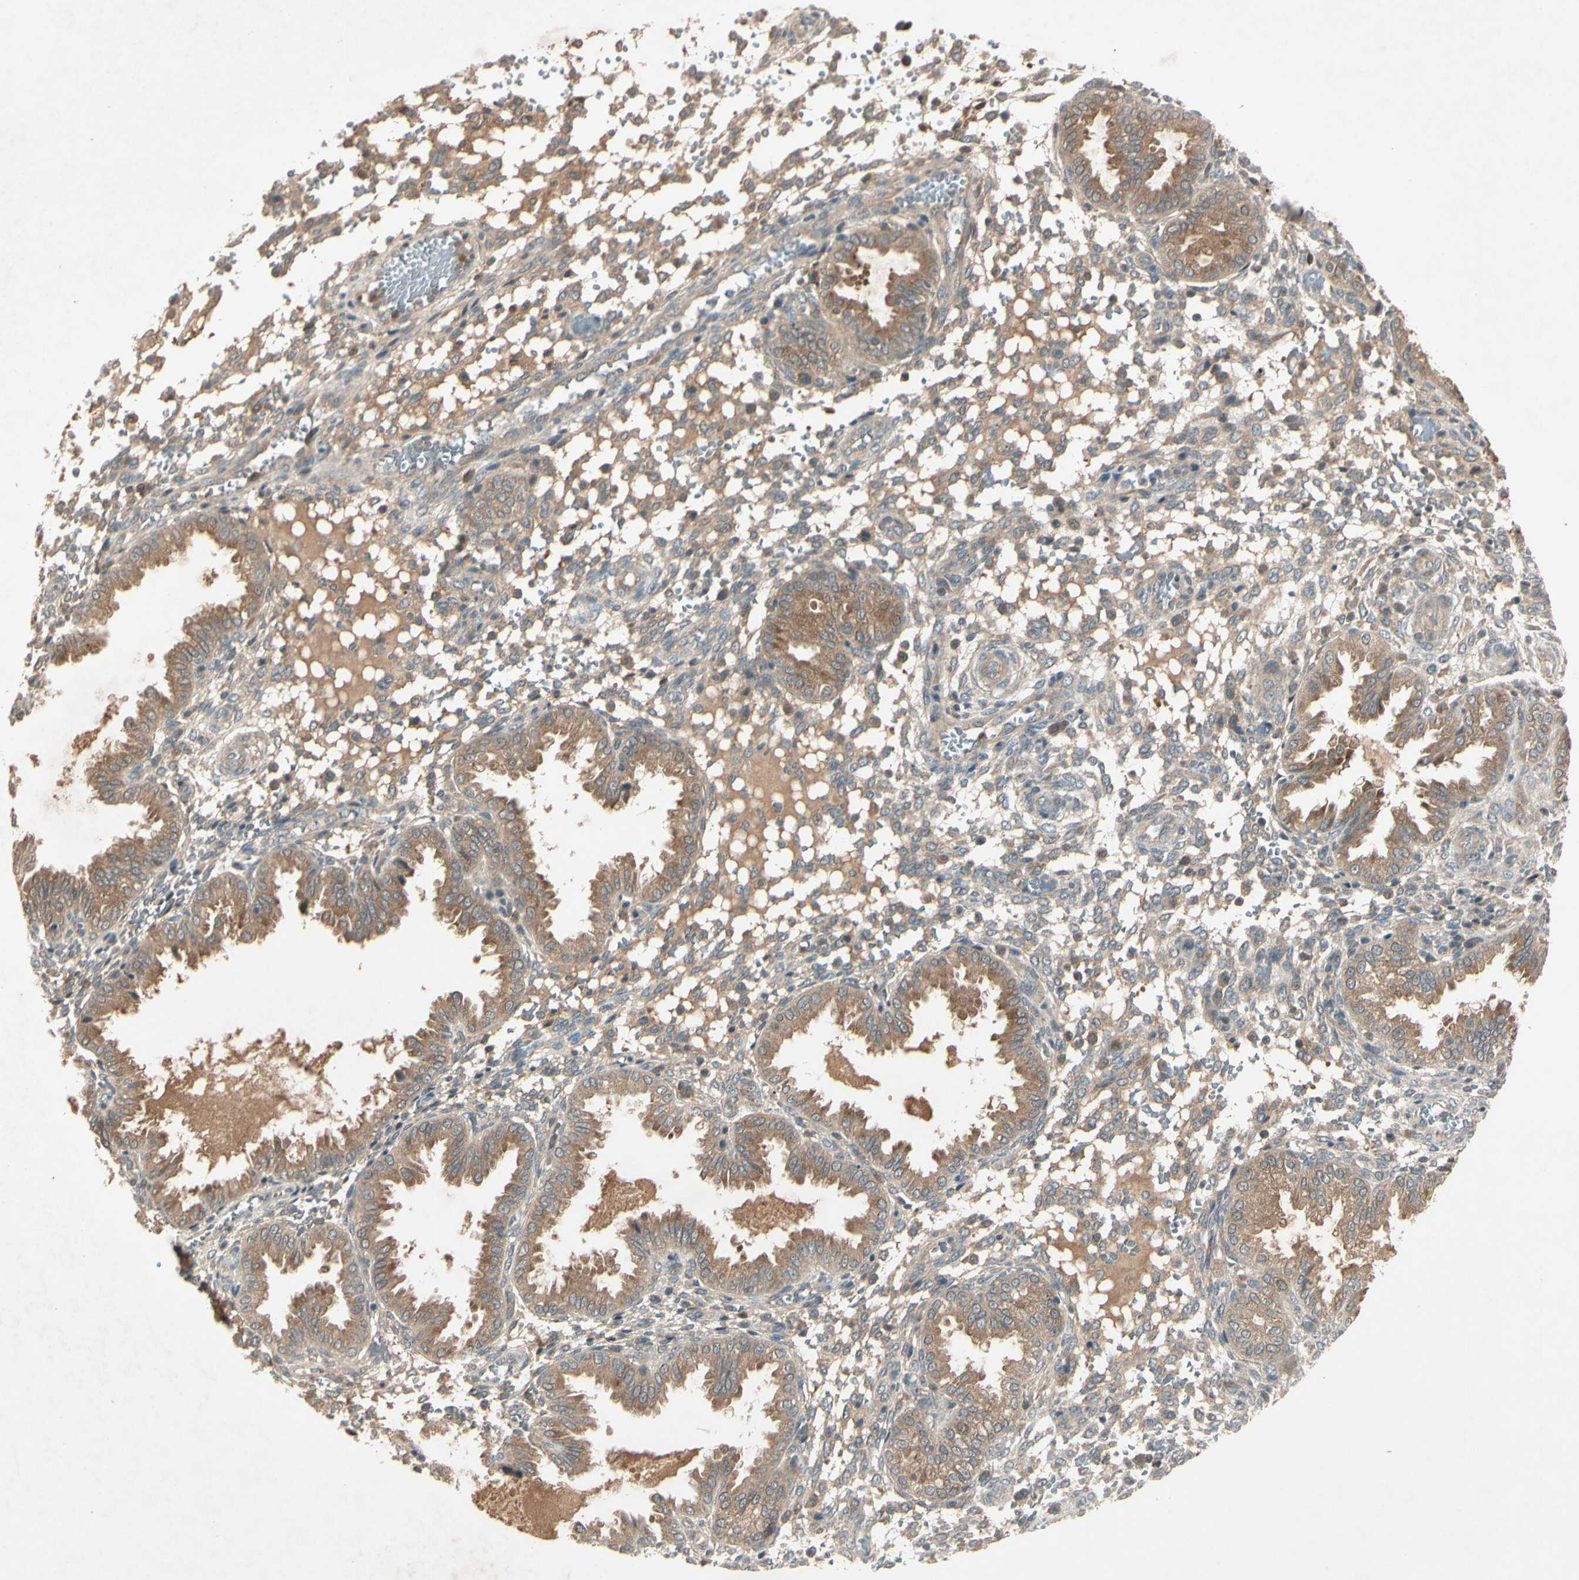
{"staining": {"intensity": "weak", "quantity": "25%-75%", "location": "cytoplasmic/membranous"}, "tissue": "endometrium", "cell_type": "Cells in endometrial stroma", "image_type": "normal", "snomed": [{"axis": "morphology", "description": "Normal tissue, NOS"}, {"axis": "topography", "description": "Endometrium"}], "caption": "High-power microscopy captured an immunohistochemistry (IHC) micrograph of benign endometrium, revealing weak cytoplasmic/membranous staining in approximately 25%-75% of cells in endometrial stroma.", "gene": "FHDC1", "patient": {"sex": "female", "age": 33}}